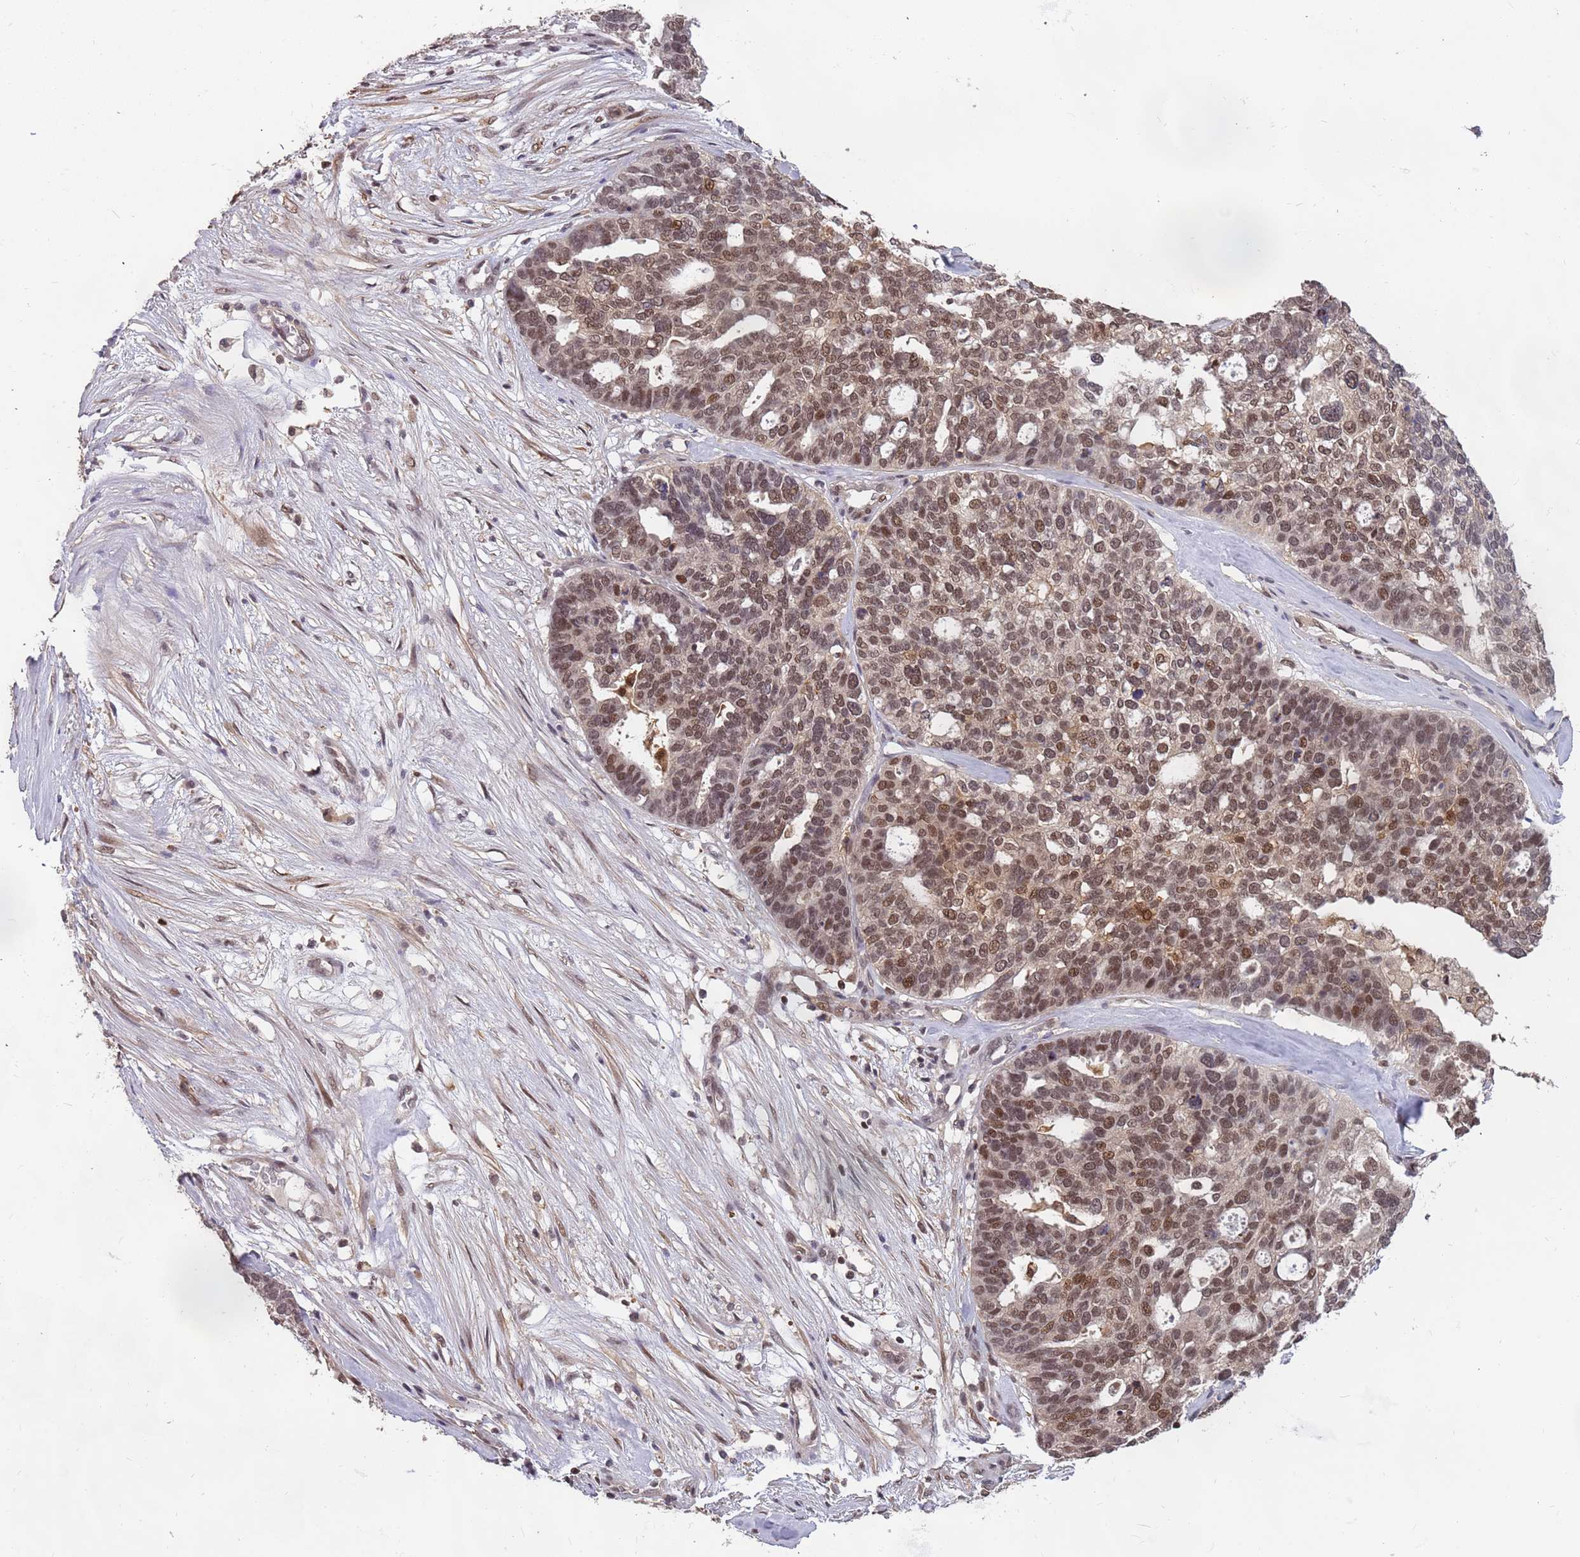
{"staining": {"intensity": "moderate", "quantity": ">75%", "location": "nuclear"}, "tissue": "ovarian cancer", "cell_type": "Tumor cells", "image_type": "cancer", "snomed": [{"axis": "morphology", "description": "Cystadenocarcinoma, serous, NOS"}, {"axis": "topography", "description": "Ovary"}], "caption": "Human ovarian cancer (serous cystadenocarcinoma) stained with a brown dye reveals moderate nuclear positive staining in approximately >75% of tumor cells.", "gene": "GBP2", "patient": {"sex": "female", "age": 59}}